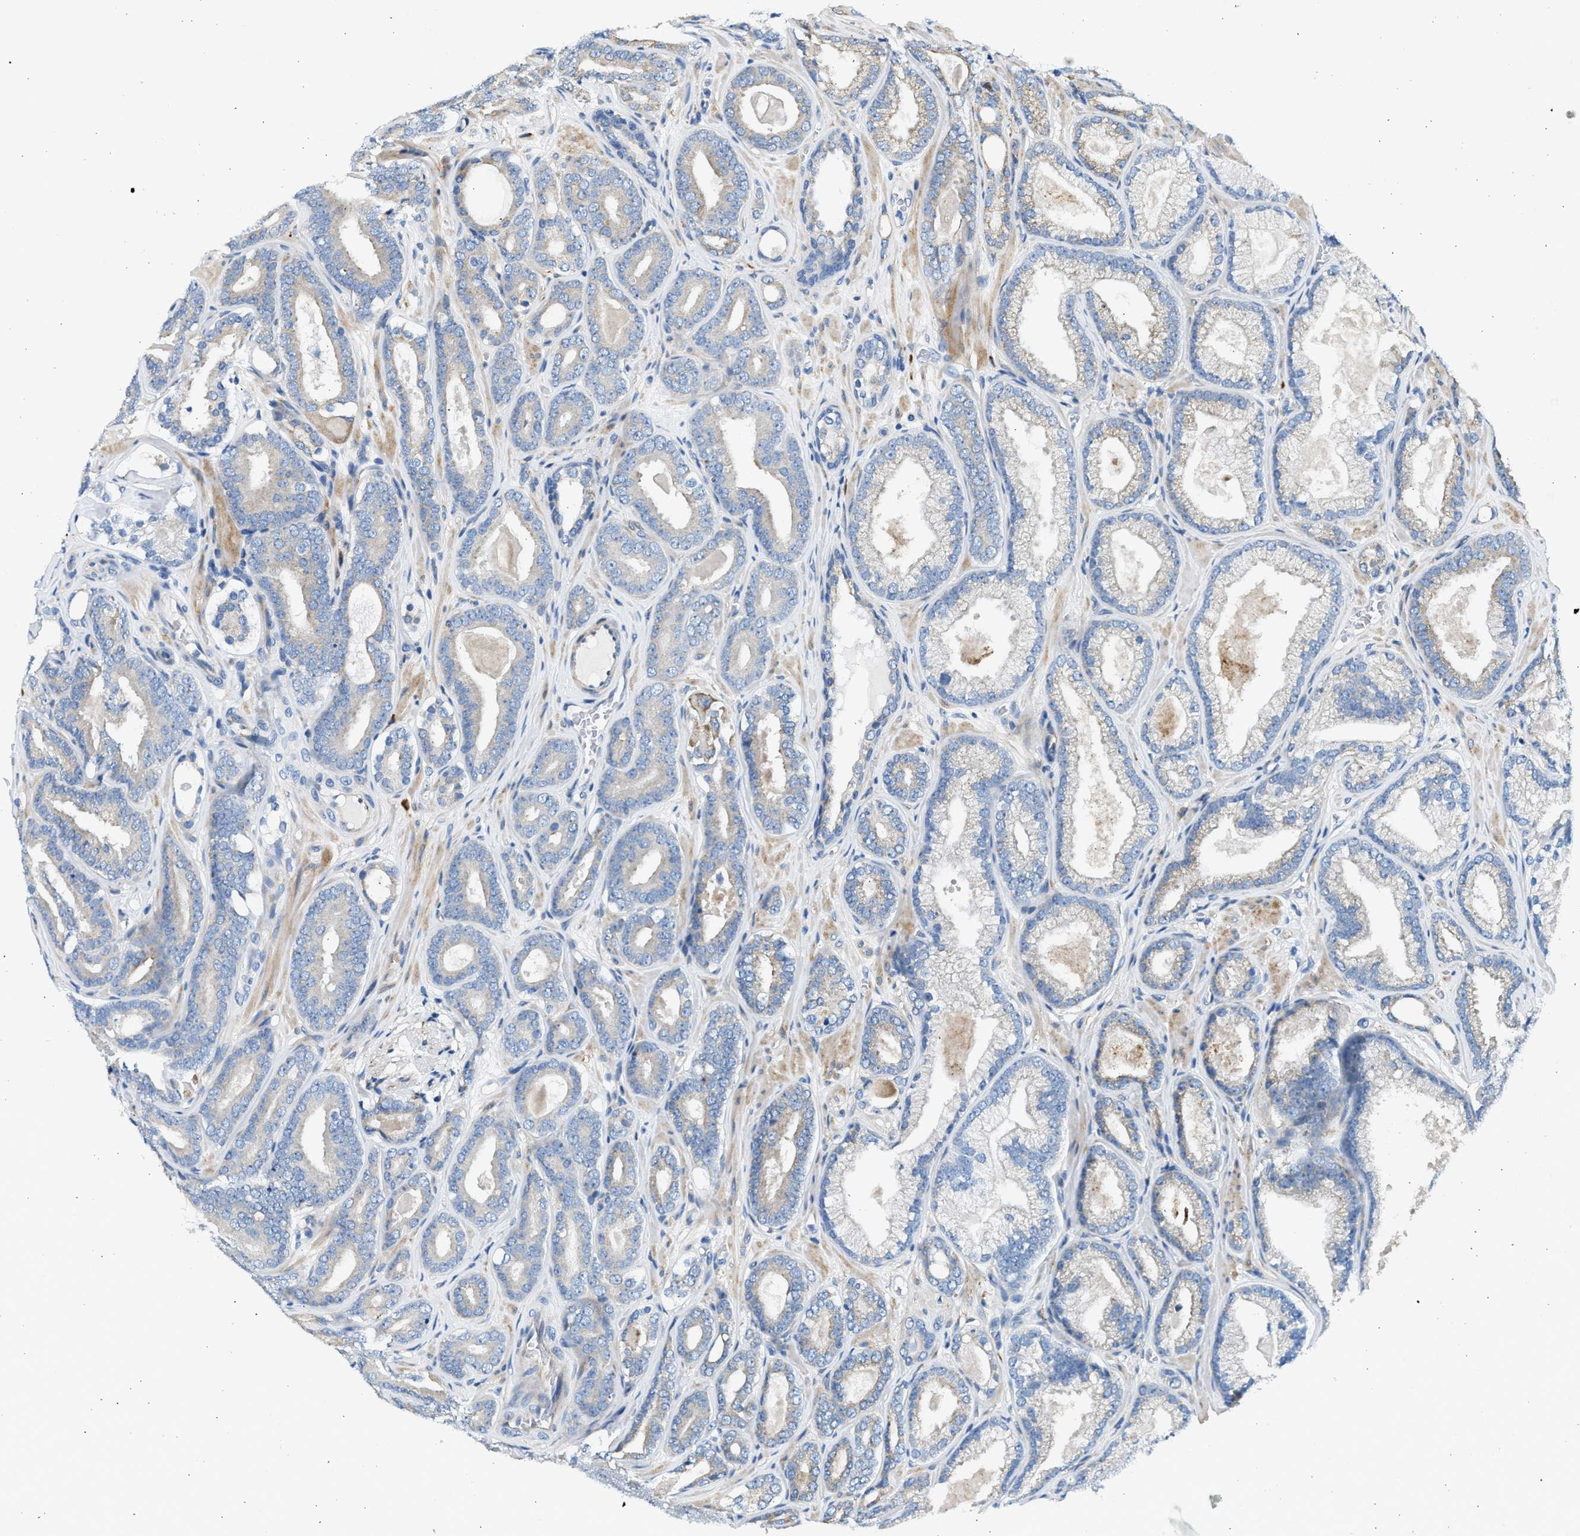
{"staining": {"intensity": "negative", "quantity": "none", "location": "none"}, "tissue": "prostate cancer", "cell_type": "Tumor cells", "image_type": "cancer", "snomed": [{"axis": "morphology", "description": "Adenocarcinoma, High grade"}, {"axis": "topography", "description": "Prostate"}], "caption": "This is an immunohistochemistry (IHC) micrograph of prostate cancer (high-grade adenocarcinoma). There is no expression in tumor cells.", "gene": "CNTN6", "patient": {"sex": "male", "age": 60}}